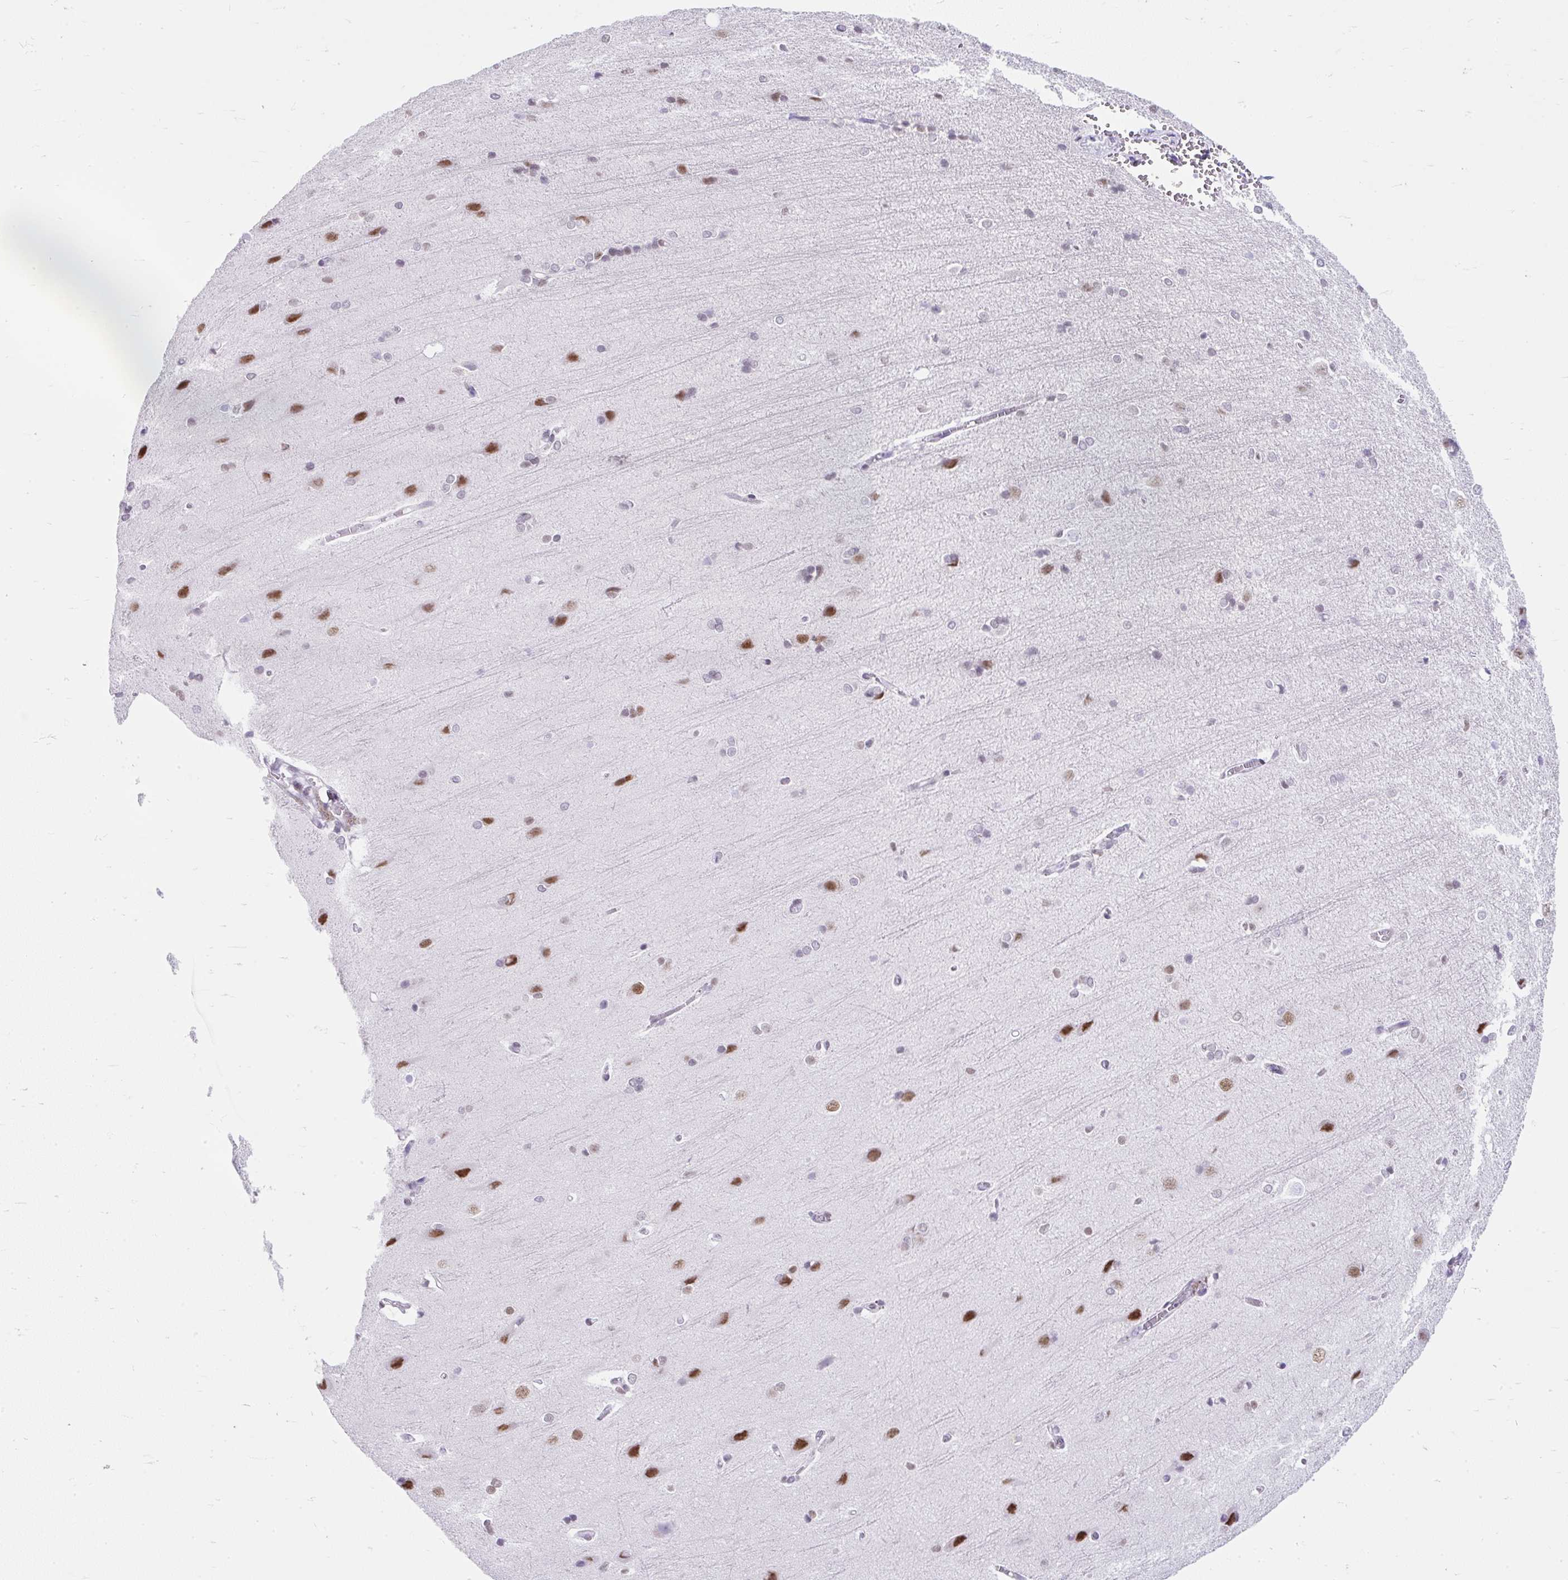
{"staining": {"intensity": "negative", "quantity": "none", "location": "none"}, "tissue": "cerebral cortex", "cell_type": "Endothelial cells", "image_type": "normal", "snomed": [{"axis": "morphology", "description": "Normal tissue, NOS"}, {"axis": "topography", "description": "Cerebral cortex"}], "caption": "Immunohistochemistry (IHC) histopathology image of normal cerebral cortex stained for a protein (brown), which exhibits no positivity in endothelial cells. Brightfield microscopy of immunohistochemistry stained with DAB (brown) and hematoxylin (blue), captured at high magnification.", "gene": "PLCXD2", "patient": {"sex": "male", "age": 37}}